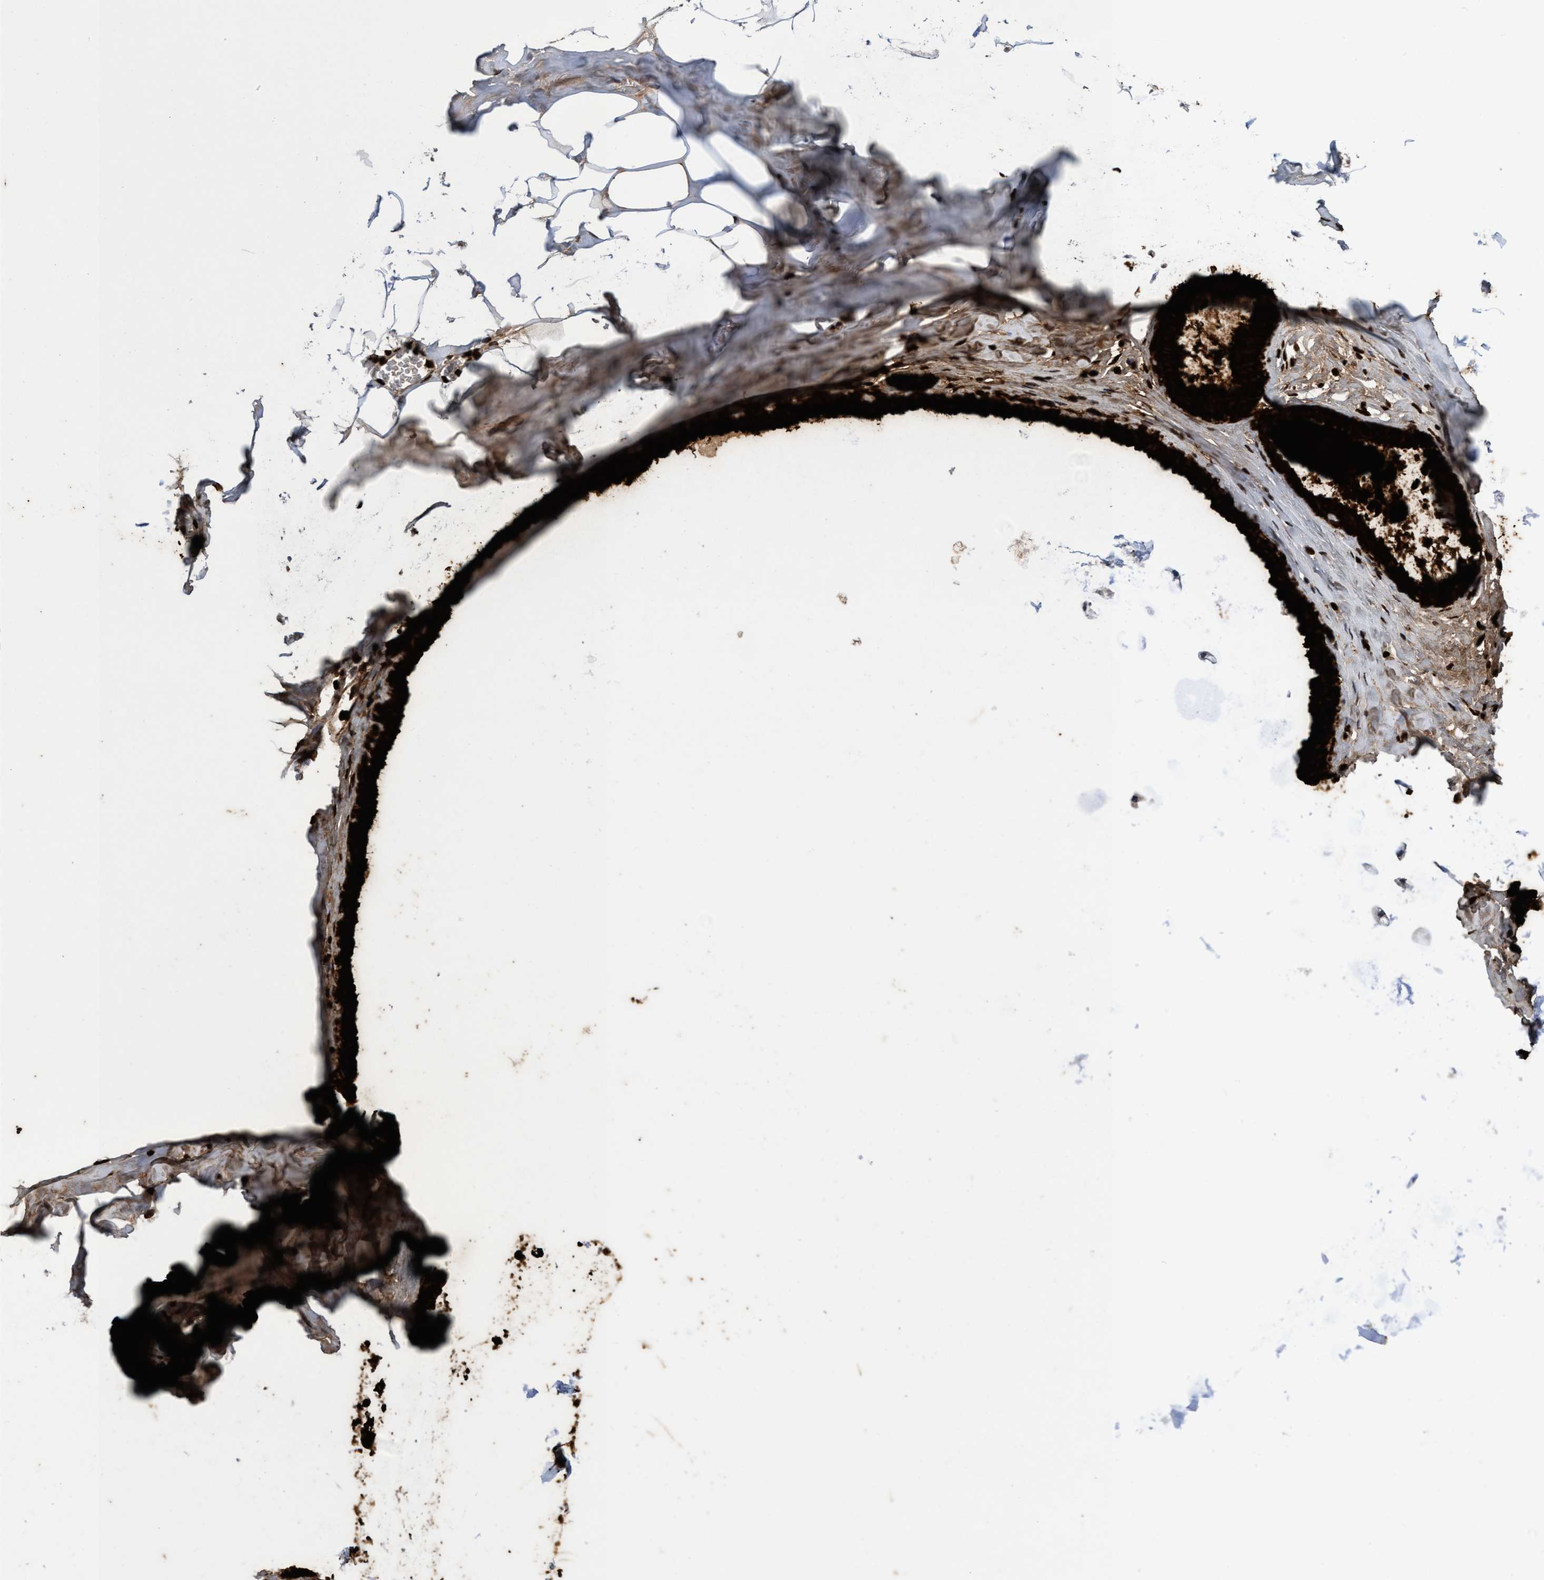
{"staining": {"intensity": "negative", "quantity": "none", "location": "none"}, "tissue": "adipose tissue", "cell_type": "Adipocytes", "image_type": "normal", "snomed": [{"axis": "morphology", "description": "Normal tissue, NOS"}, {"axis": "morphology", "description": "Fibrosis, NOS"}, {"axis": "topography", "description": "Breast"}, {"axis": "topography", "description": "Adipose tissue"}], "caption": "This is an immunohistochemistry histopathology image of benign adipose tissue. There is no staining in adipocytes.", "gene": "SEMA4D", "patient": {"sex": "female", "age": 39}}